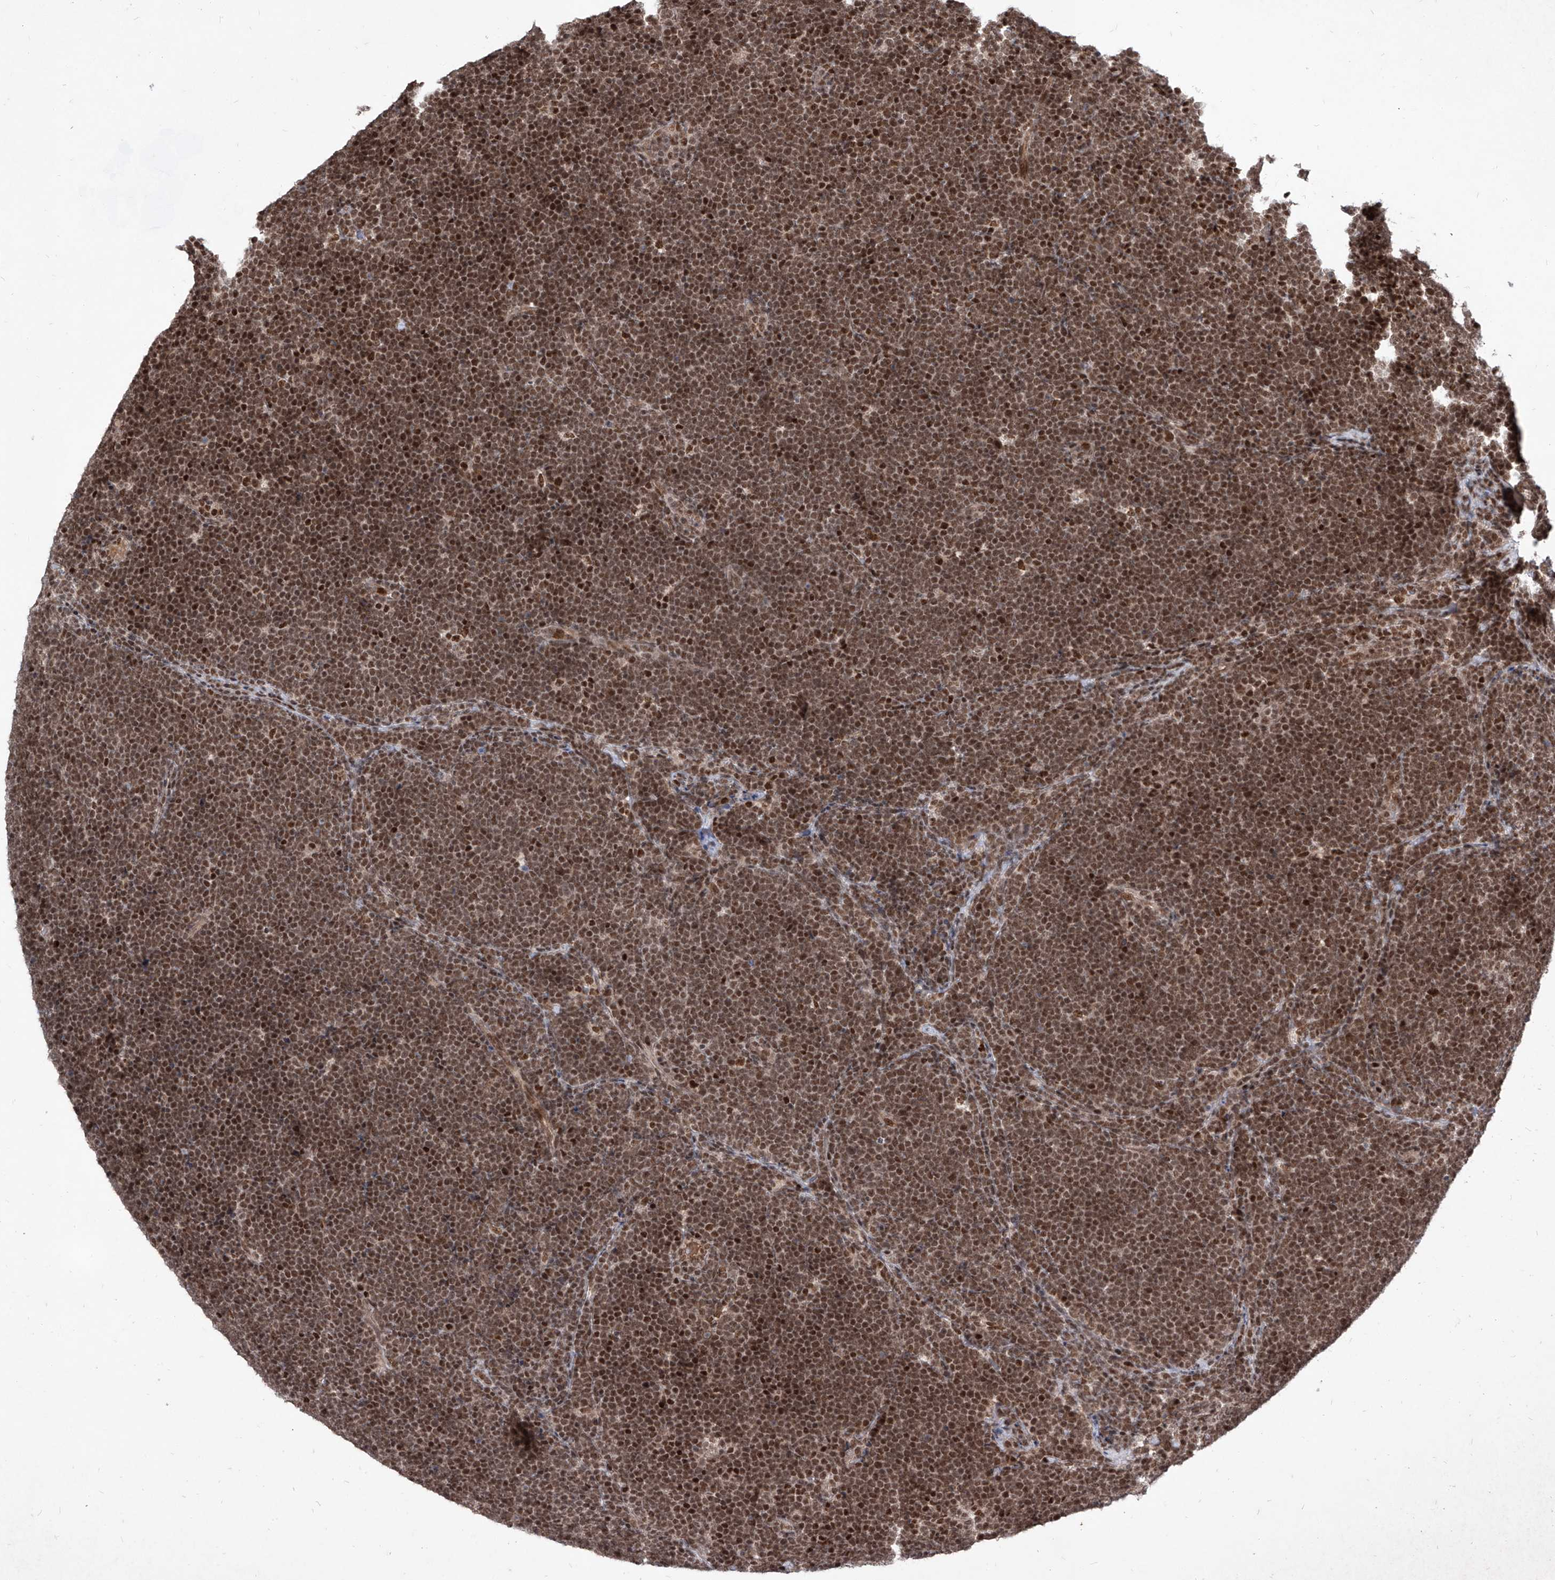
{"staining": {"intensity": "moderate", "quantity": ">75%", "location": "nuclear"}, "tissue": "lymphoma", "cell_type": "Tumor cells", "image_type": "cancer", "snomed": [{"axis": "morphology", "description": "Malignant lymphoma, non-Hodgkin's type, High grade"}, {"axis": "topography", "description": "Lymph node"}], "caption": "This image exhibits IHC staining of malignant lymphoma, non-Hodgkin's type (high-grade), with medium moderate nuclear expression in approximately >75% of tumor cells.", "gene": "IRF2", "patient": {"sex": "male", "age": 13}}